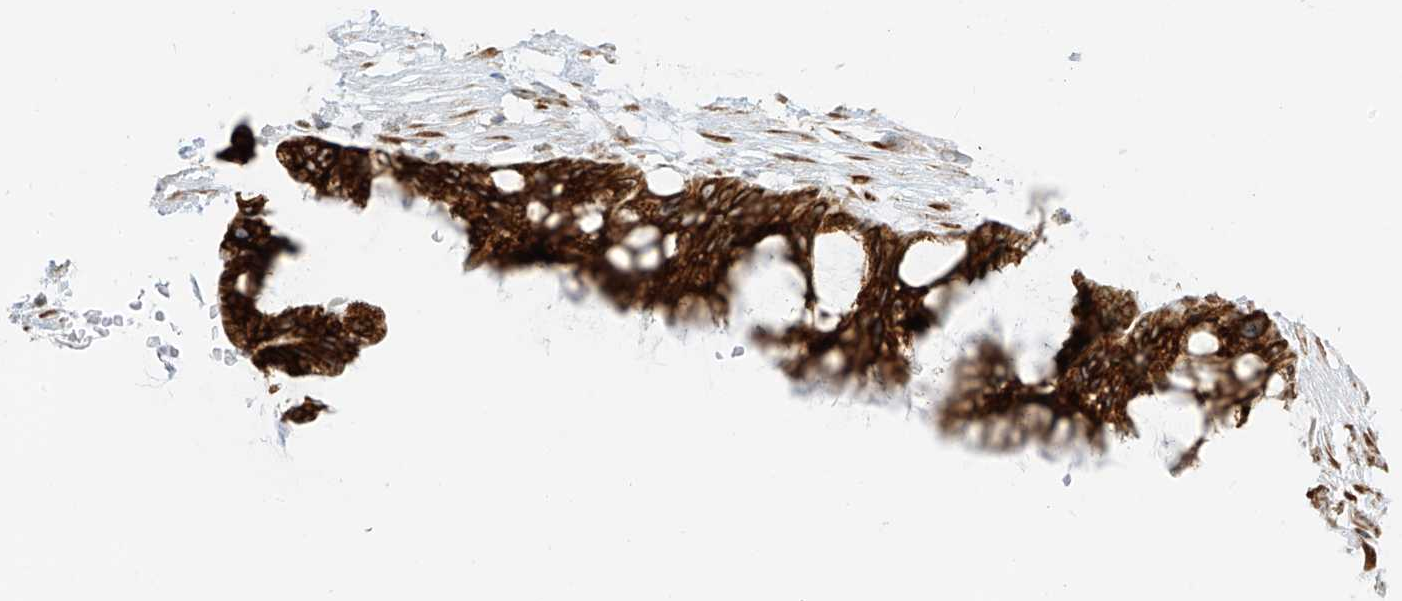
{"staining": {"intensity": "strong", "quantity": ">75%", "location": "cytoplasmic/membranous"}, "tissue": "ovarian cancer", "cell_type": "Tumor cells", "image_type": "cancer", "snomed": [{"axis": "morphology", "description": "Cystadenocarcinoma, mucinous, NOS"}, {"axis": "topography", "description": "Ovary"}], "caption": "Tumor cells demonstrate high levels of strong cytoplasmic/membranous positivity in approximately >75% of cells in human ovarian cancer (mucinous cystadenocarcinoma). (IHC, brightfield microscopy, high magnification).", "gene": "LRRC59", "patient": {"sex": "female", "age": 37}}